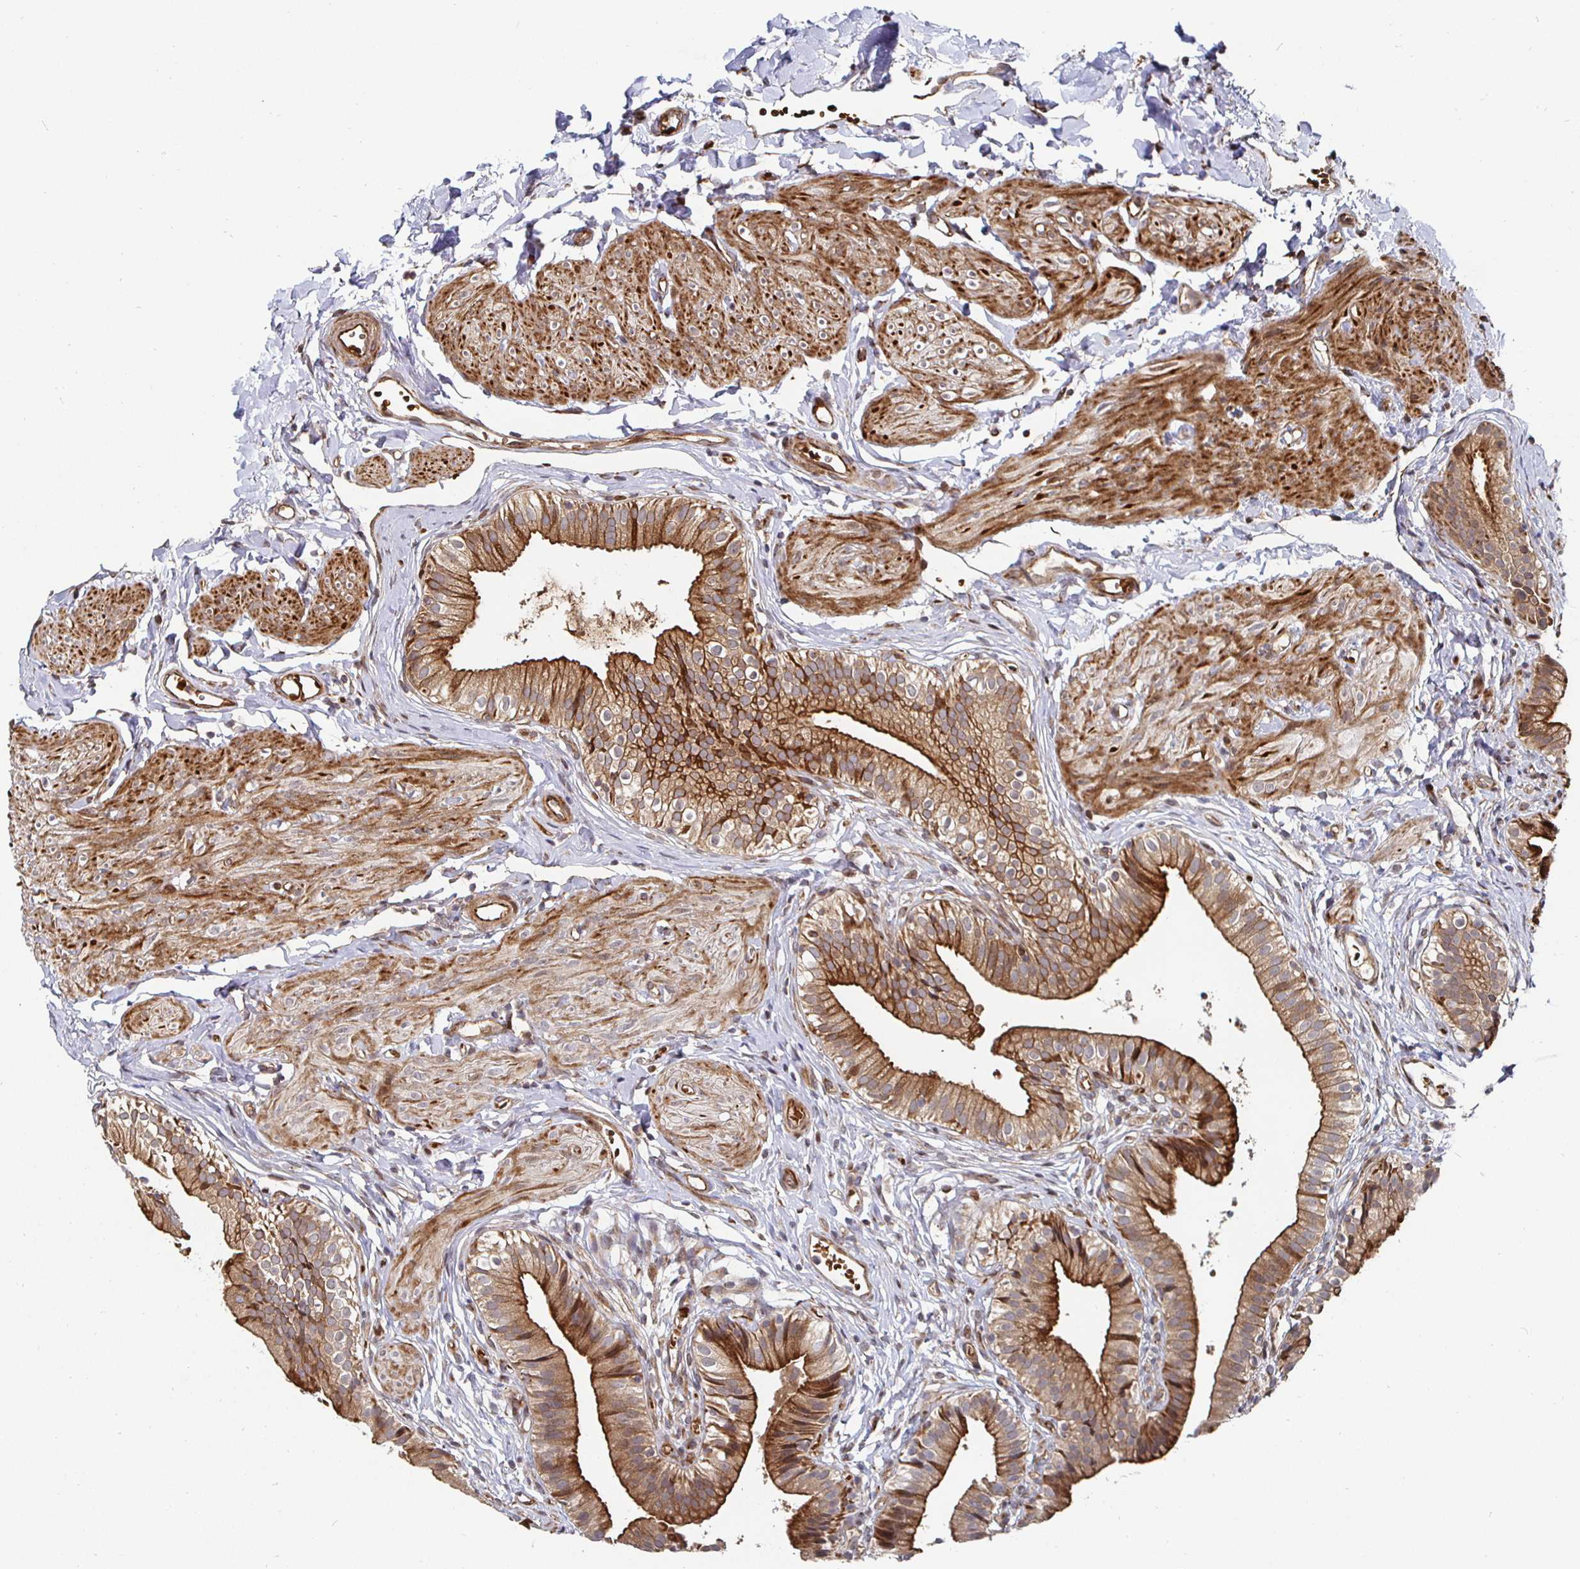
{"staining": {"intensity": "strong", "quantity": ">75%", "location": "cytoplasmic/membranous"}, "tissue": "gallbladder", "cell_type": "Glandular cells", "image_type": "normal", "snomed": [{"axis": "morphology", "description": "Normal tissue, NOS"}, {"axis": "topography", "description": "Gallbladder"}], "caption": "A brown stain labels strong cytoplasmic/membranous positivity of a protein in glandular cells of normal gallbladder.", "gene": "TBKBP1", "patient": {"sex": "female", "age": 47}}